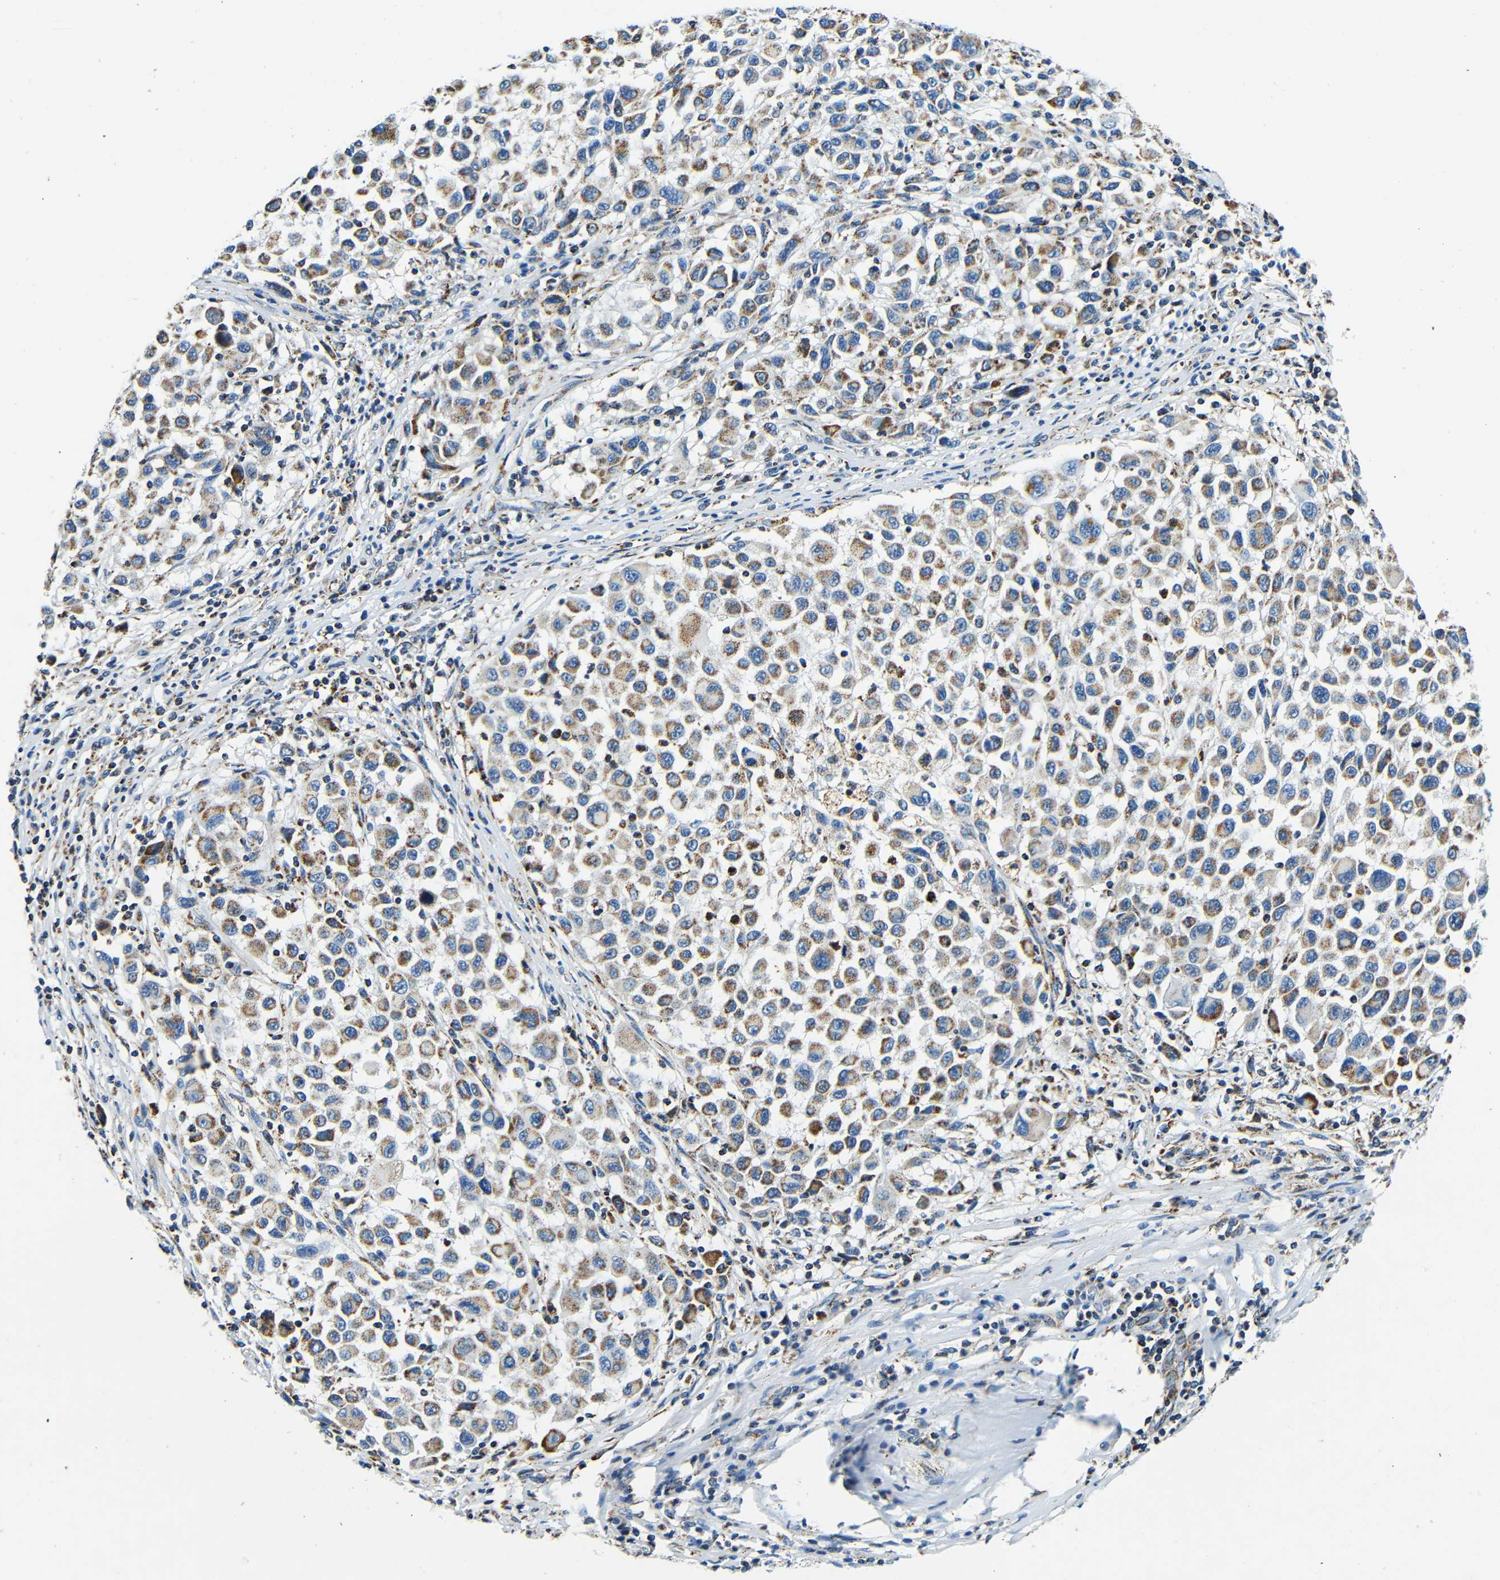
{"staining": {"intensity": "moderate", "quantity": ">75%", "location": "cytoplasmic/membranous"}, "tissue": "melanoma", "cell_type": "Tumor cells", "image_type": "cancer", "snomed": [{"axis": "morphology", "description": "Malignant melanoma, Metastatic site"}, {"axis": "topography", "description": "Lymph node"}], "caption": "Human malignant melanoma (metastatic site) stained for a protein (brown) displays moderate cytoplasmic/membranous positive expression in approximately >75% of tumor cells.", "gene": "GALNT18", "patient": {"sex": "male", "age": 61}}